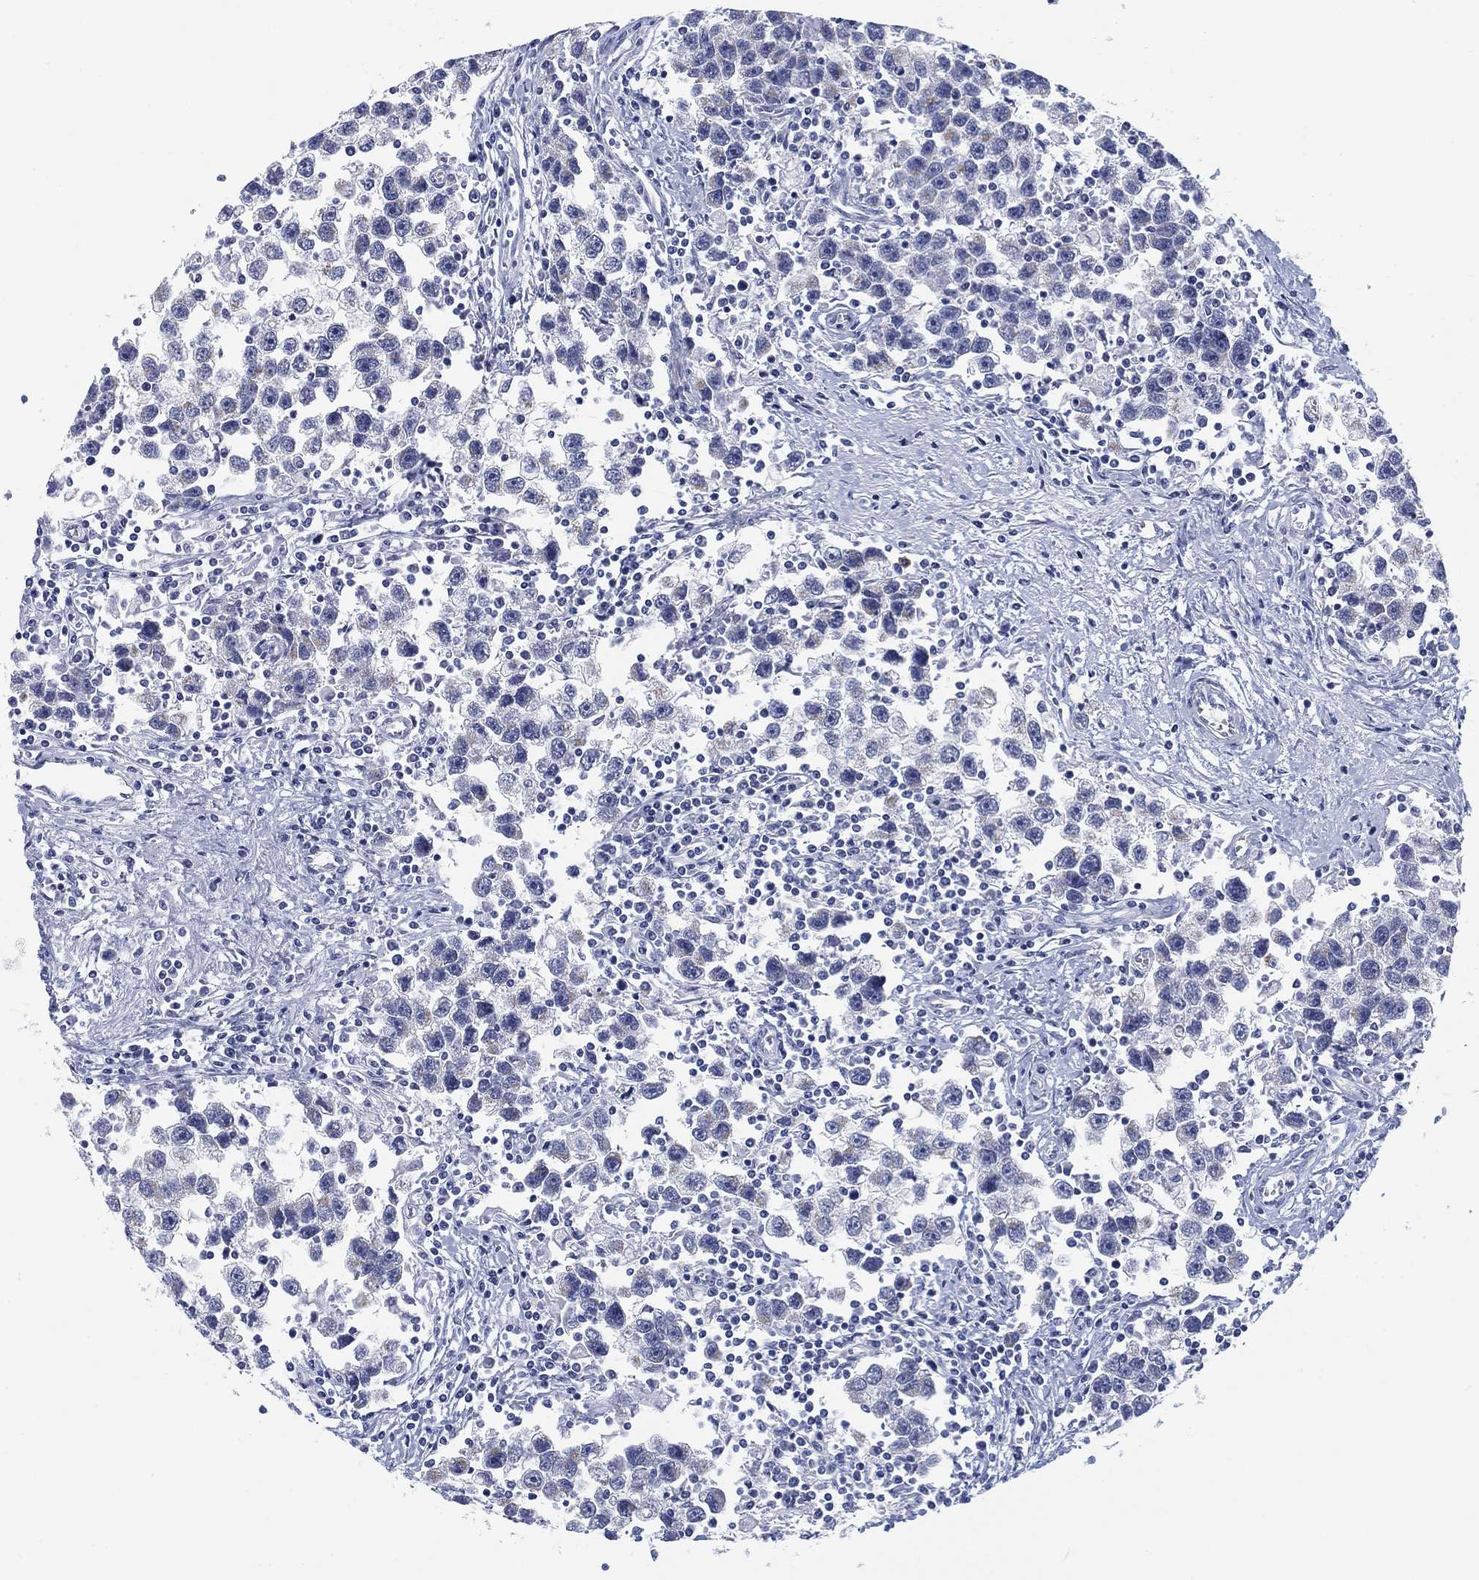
{"staining": {"intensity": "negative", "quantity": "none", "location": "none"}, "tissue": "testis cancer", "cell_type": "Tumor cells", "image_type": "cancer", "snomed": [{"axis": "morphology", "description": "Seminoma, NOS"}, {"axis": "topography", "description": "Testis"}], "caption": "IHC photomicrograph of testis seminoma stained for a protein (brown), which shows no expression in tumor cells.", "gene": "CLUL1", "patient": {"sex": "male", "age": 30}}